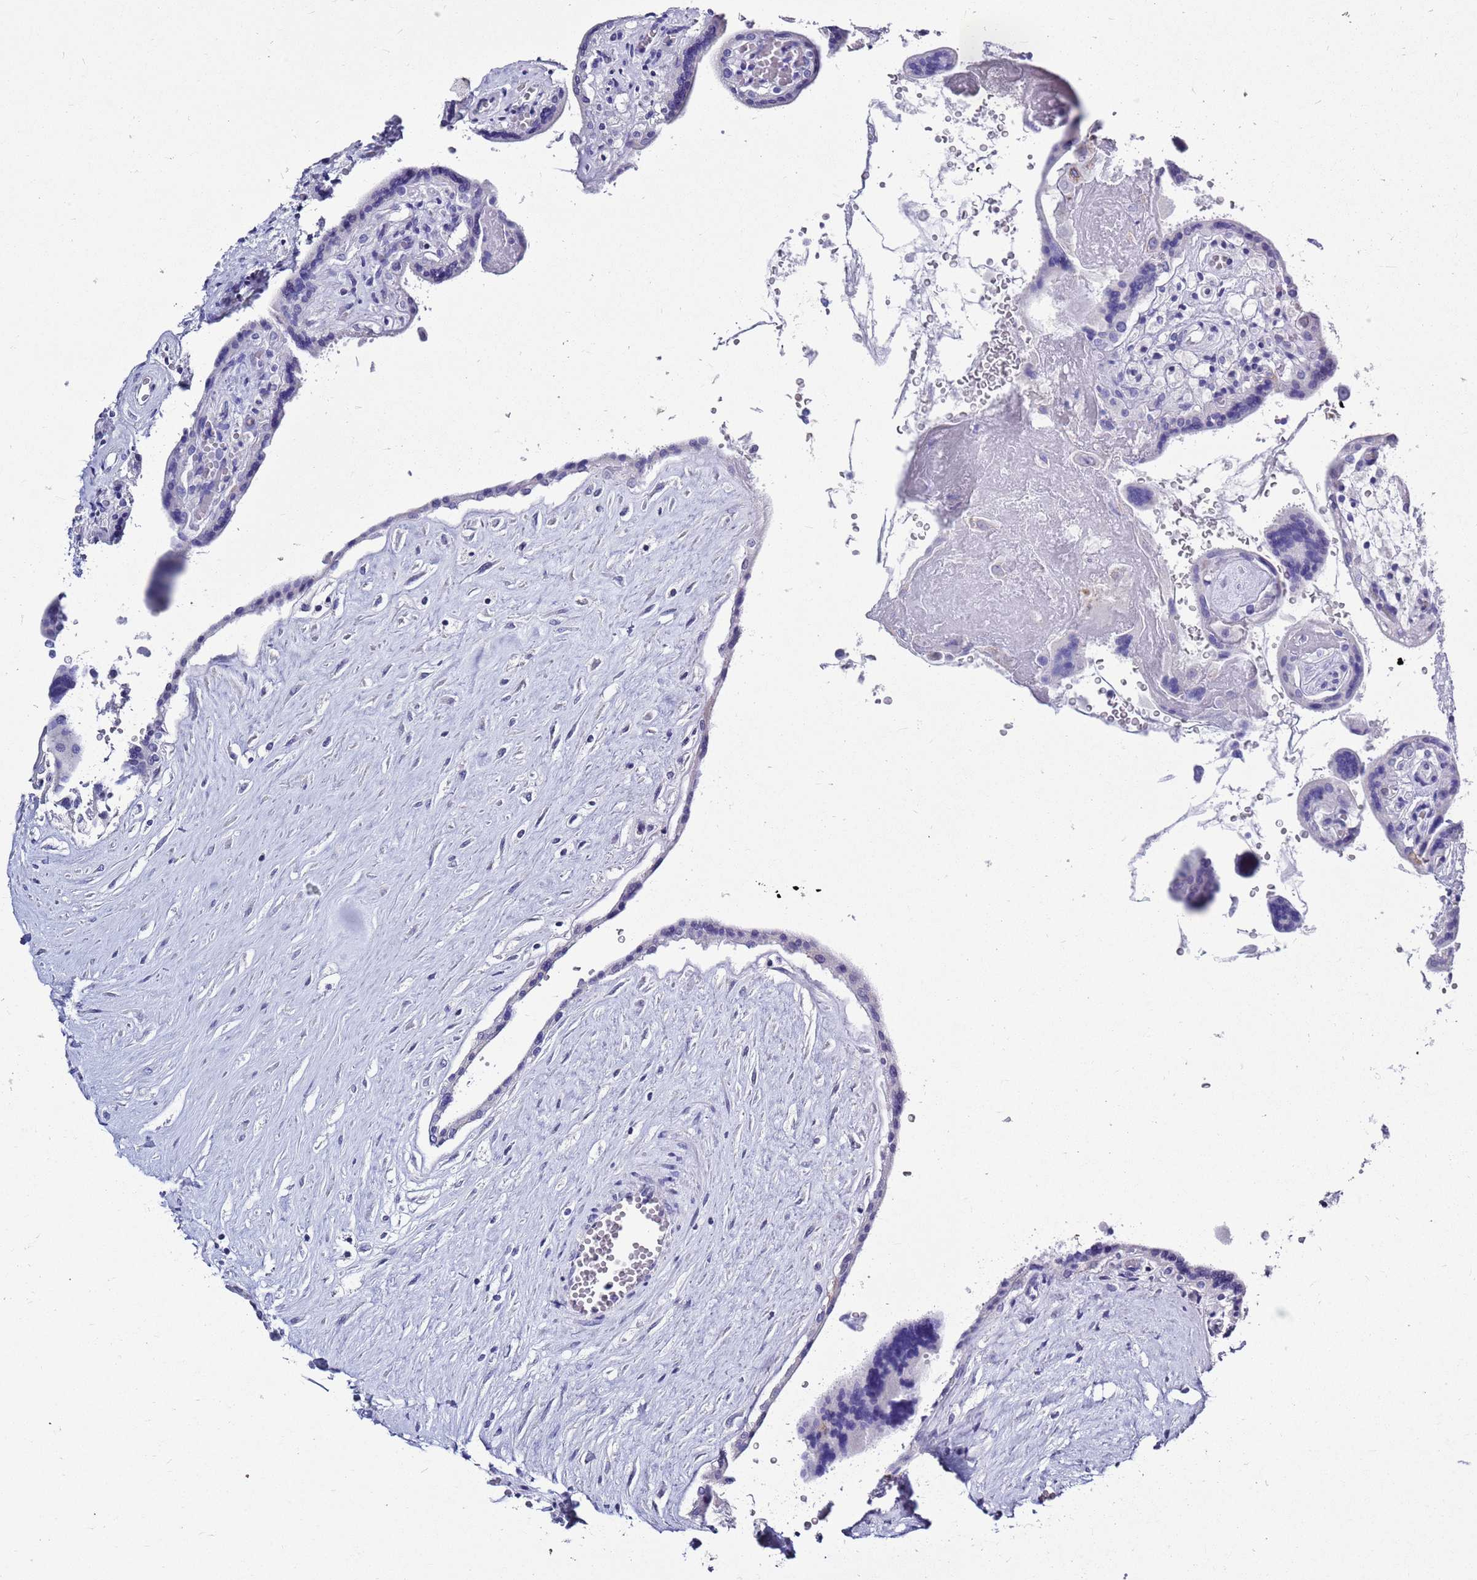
{"staining": {"intensity": "negative", "quantity": "none", "location": "none"}, "tissue": "placenta", "cell_type": "Trophoblastic cells", "image_type": "normal", "snomed": [{"axis": "morphology", "description": "Normal tissue, NOS"}, {"axis": "topography", "description": "Placenta"}], "caption": "High power microscopy image of an IHC micrograph of normal placenta, revealing no significant staining in trophoblastic cells.", "gene": "MTMR2", "patient": {"sex": "female", "age": 37}}